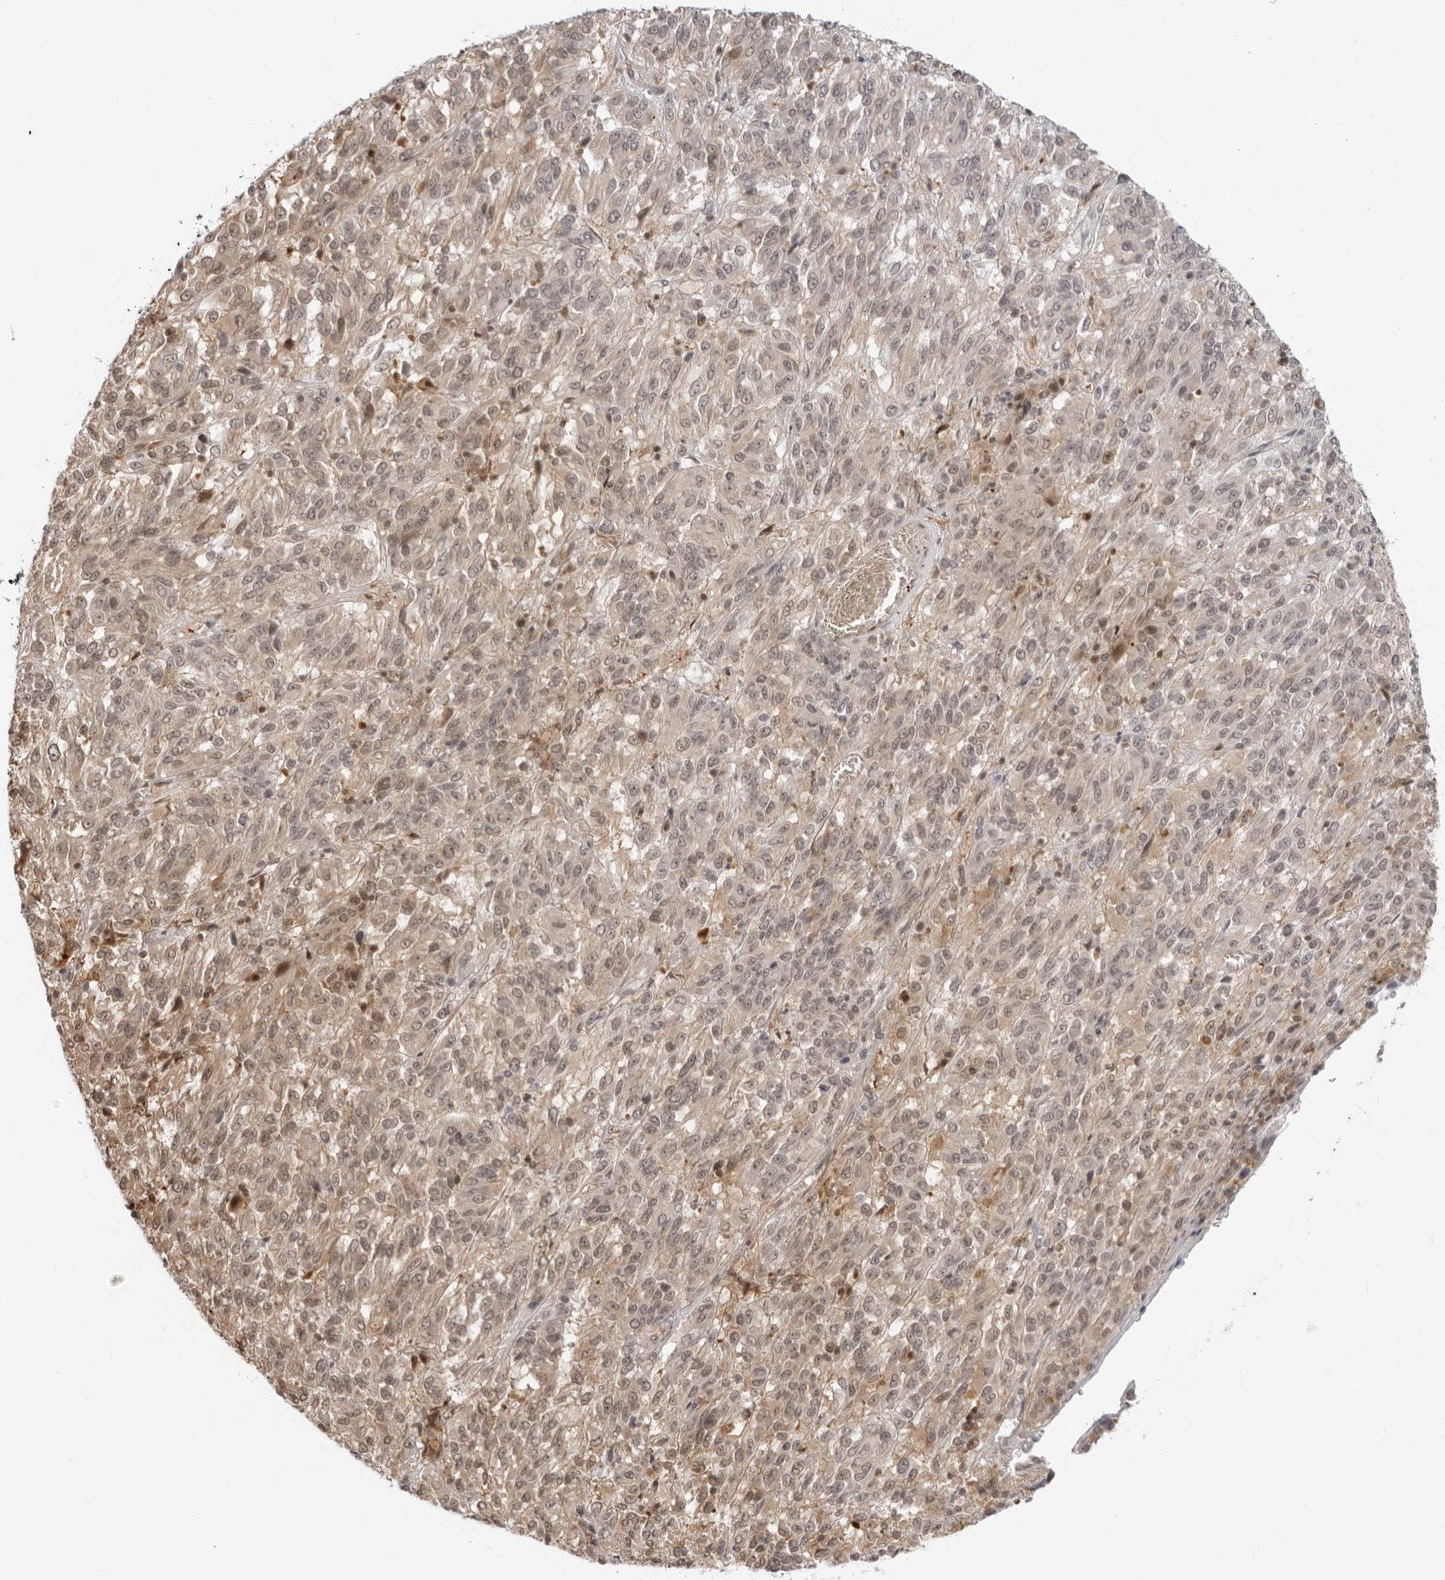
{"staining": {"intensity": "weak", "quantity": "25%-75%", "location": "nuclear"}, "tissue": "melanoma", "cell_type": "Tumor cells", "image_type": "cancer", "snomed": [{"axis": "morphology", "description": "Malignant melanoma, Metastatic site"}, {"axis": "topography", "description": "Lung"}], "caption": "Malignant melanoma (metastatic site) stained with a protein marker demonstrates weak staining in tumor cells.", "gene": "RNF146", "patient": {"sex": "male", "age": 64}}